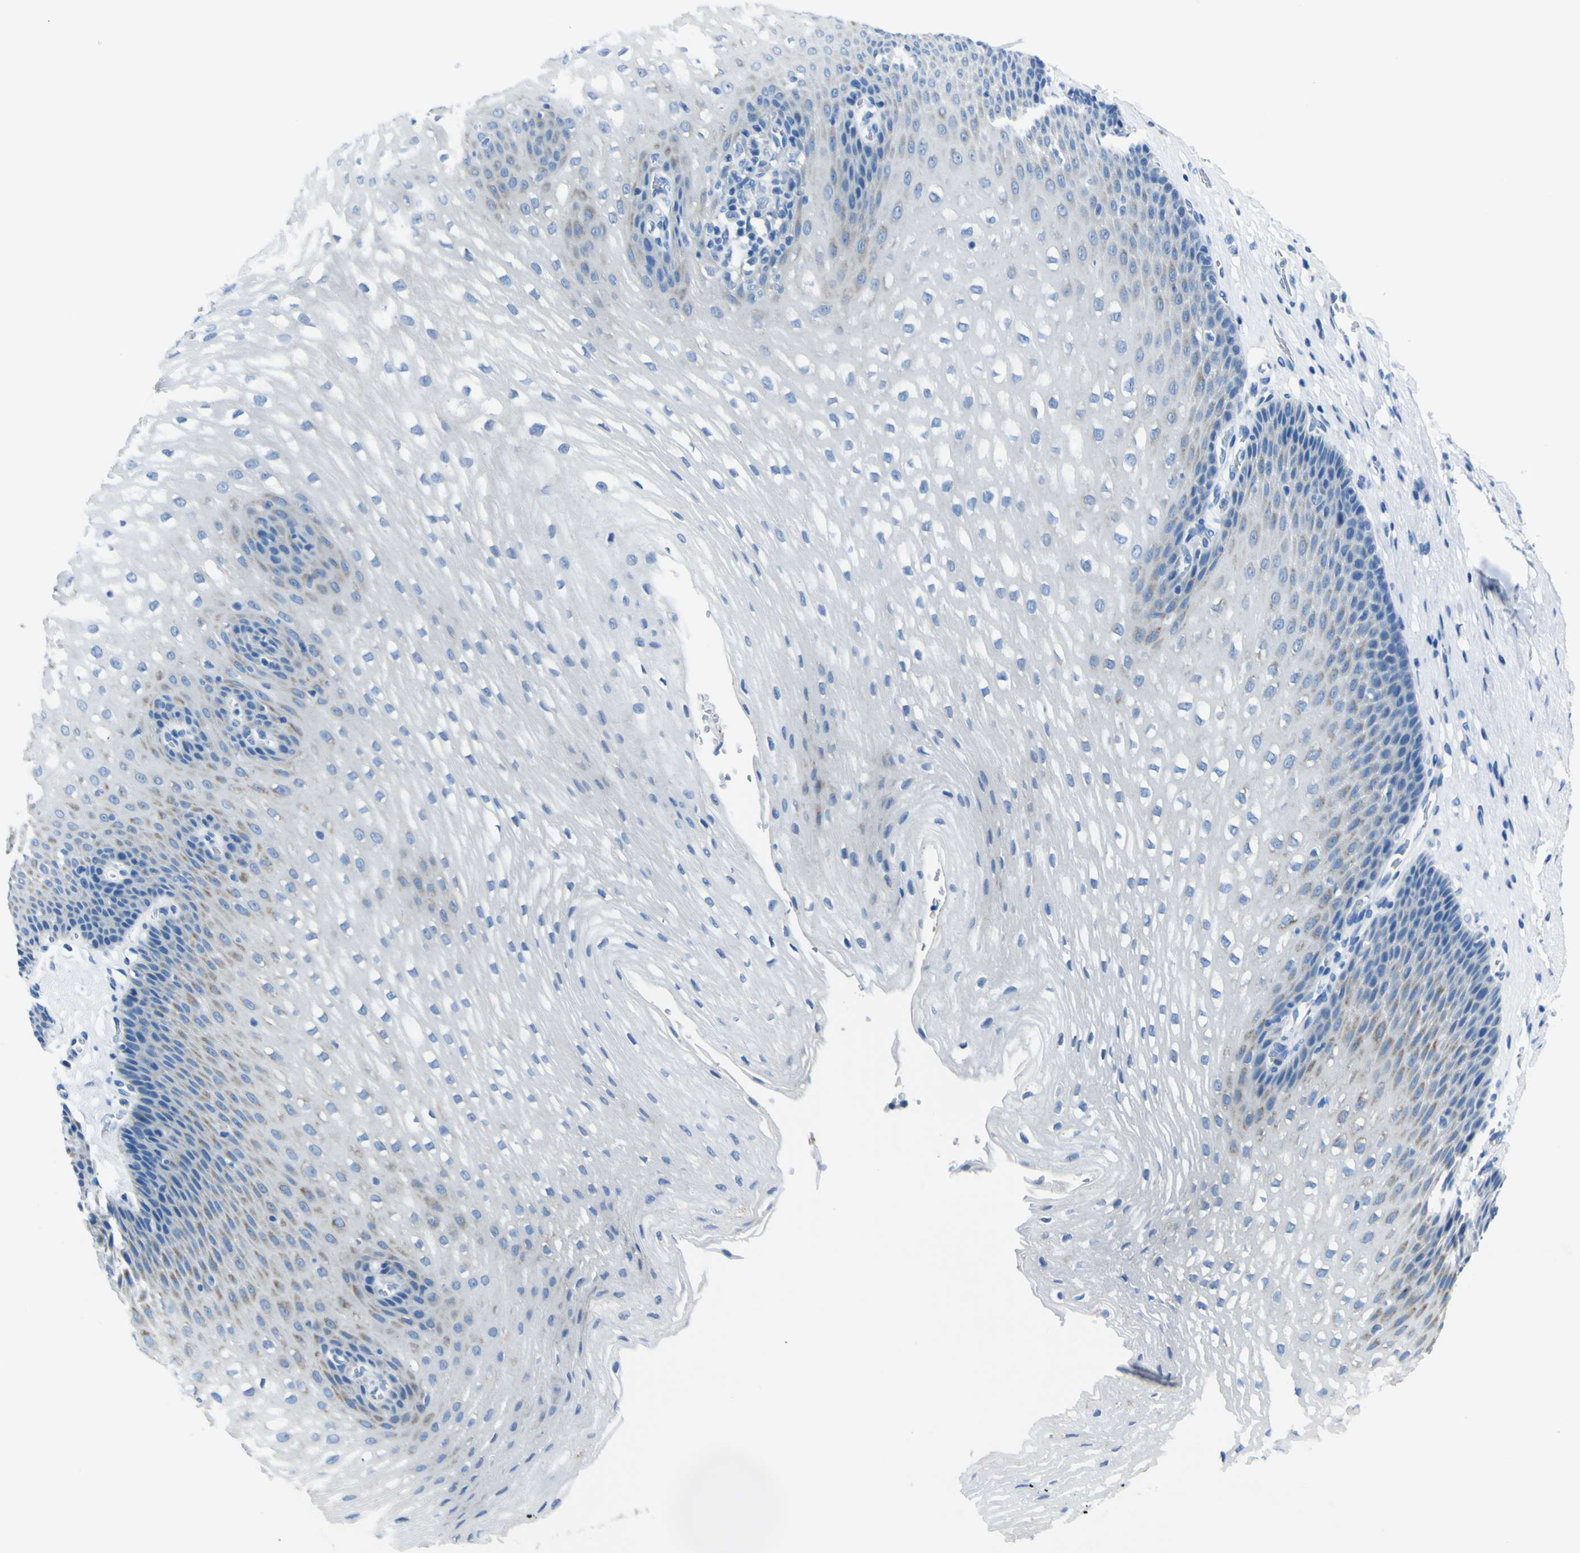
{"staining": {"intensity": "weak", "quantity": "<25%", "location": "cytoplasmic/membranous"}, "tissue": "esophagus", "cell_type": "Squamous epithelial cells", "image_type": "normal", "snomed": [{"axis": "morphology", "description": "Normal tissue, NOS"}, {"axis": "topography", "description": "Esophagus"}], "caption": "DAB immunohistochemical staining of benign human esophagus displays no significant expression in squamous epithelial cells.", "gene": "ACSL1", "patient": {"sex": "male", "age": 48}}